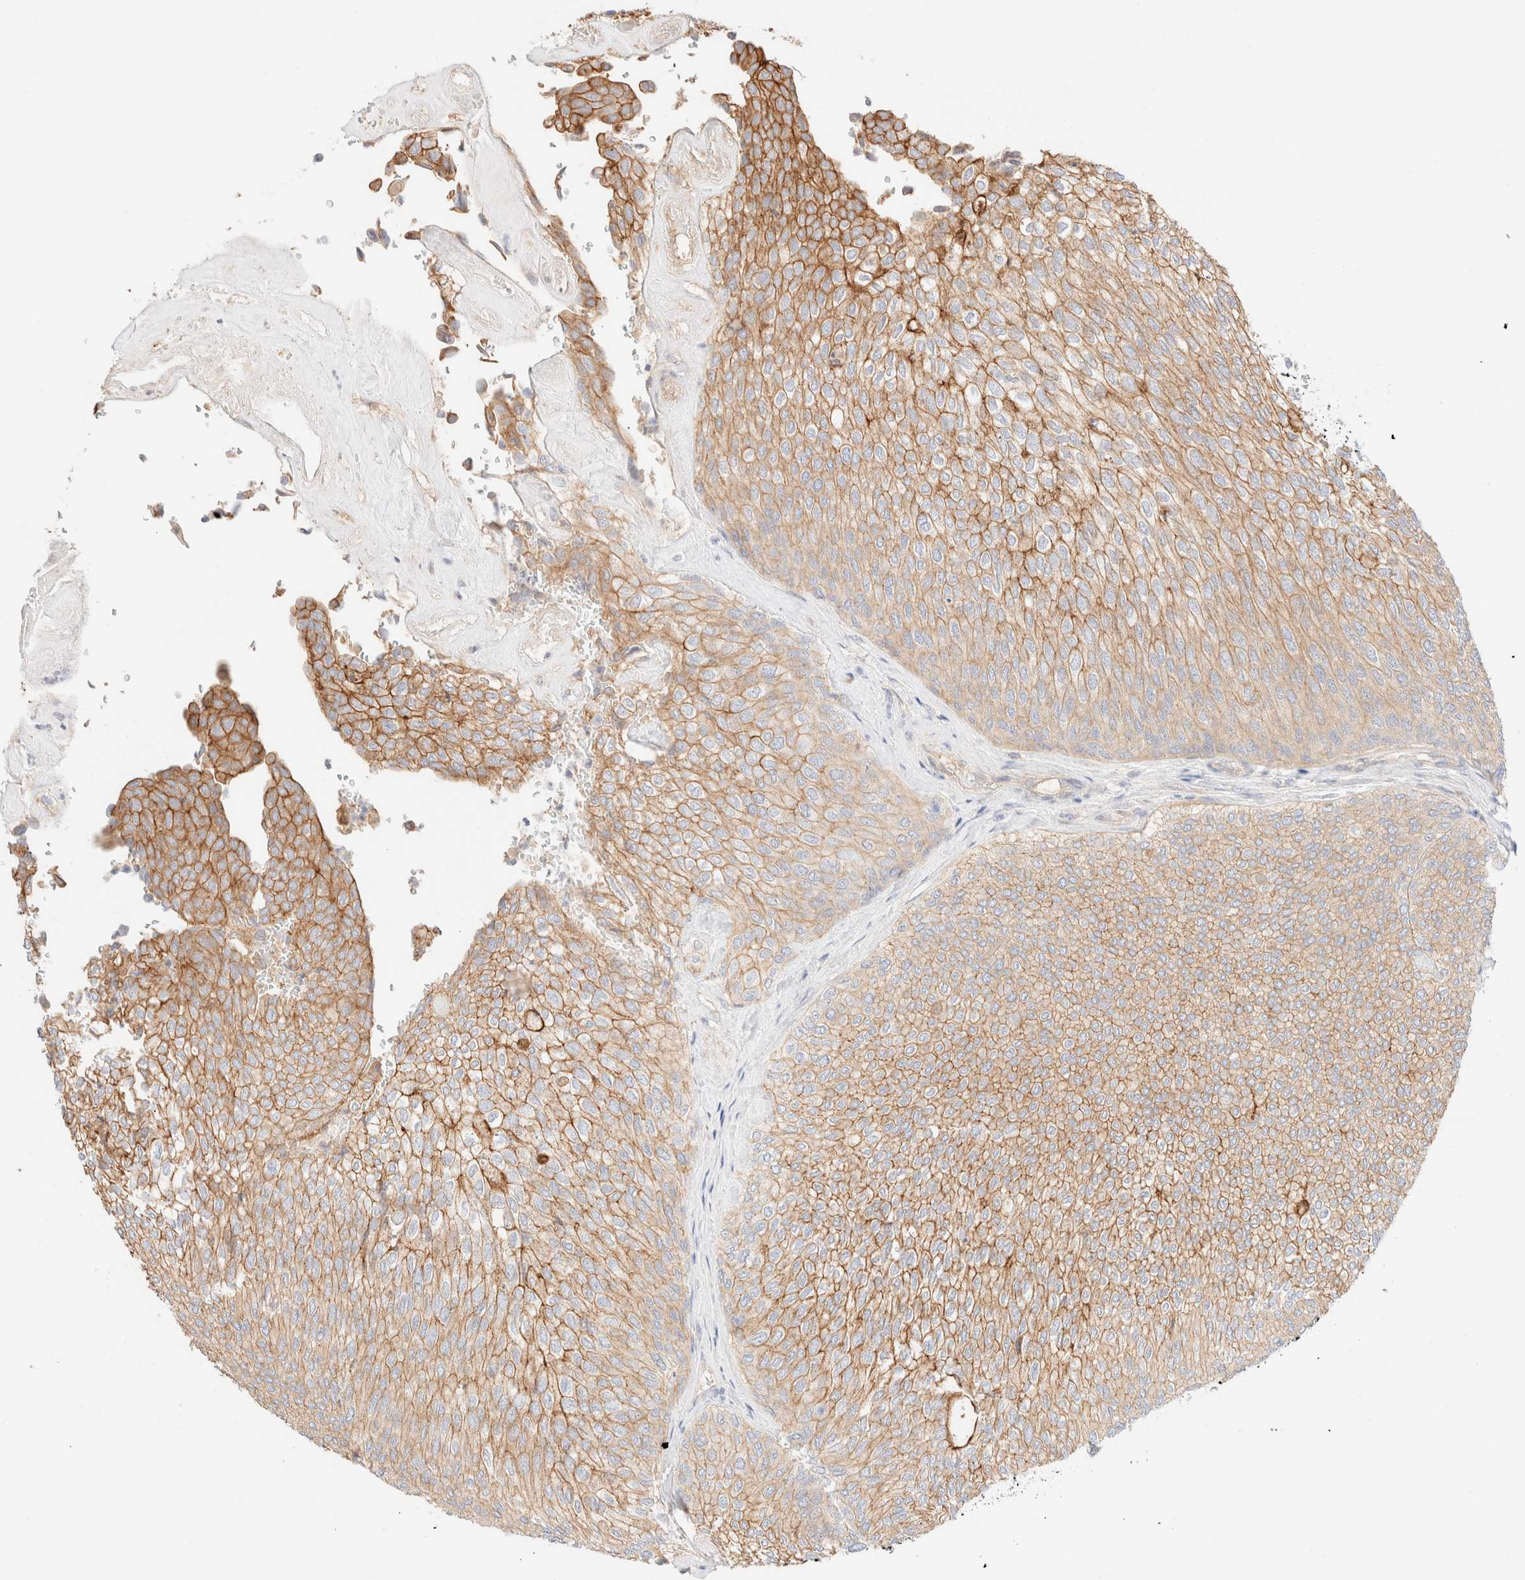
{"staining": {"intensity": "moderate", "quantity": ">75%", "location": "cytoplasmic/membranous"}, "tissue": "urothelial cancer", "cell_type": "Tumor cells", "image_type": "cancer", "snomed": [{"axis": "morphology", "description": "Urothelial carcinoma, Low grade"}, {"axis": "topography", "description": "Urinary bladder"}], "caption": "This is an image of immunohistochemistry staining of urothelial cancer, which shows moderate staining in the cytoplasmic/membranous of tumor cells.", "gene": "NIBAN2", "patient": {"sex": "female", "age": 79}}